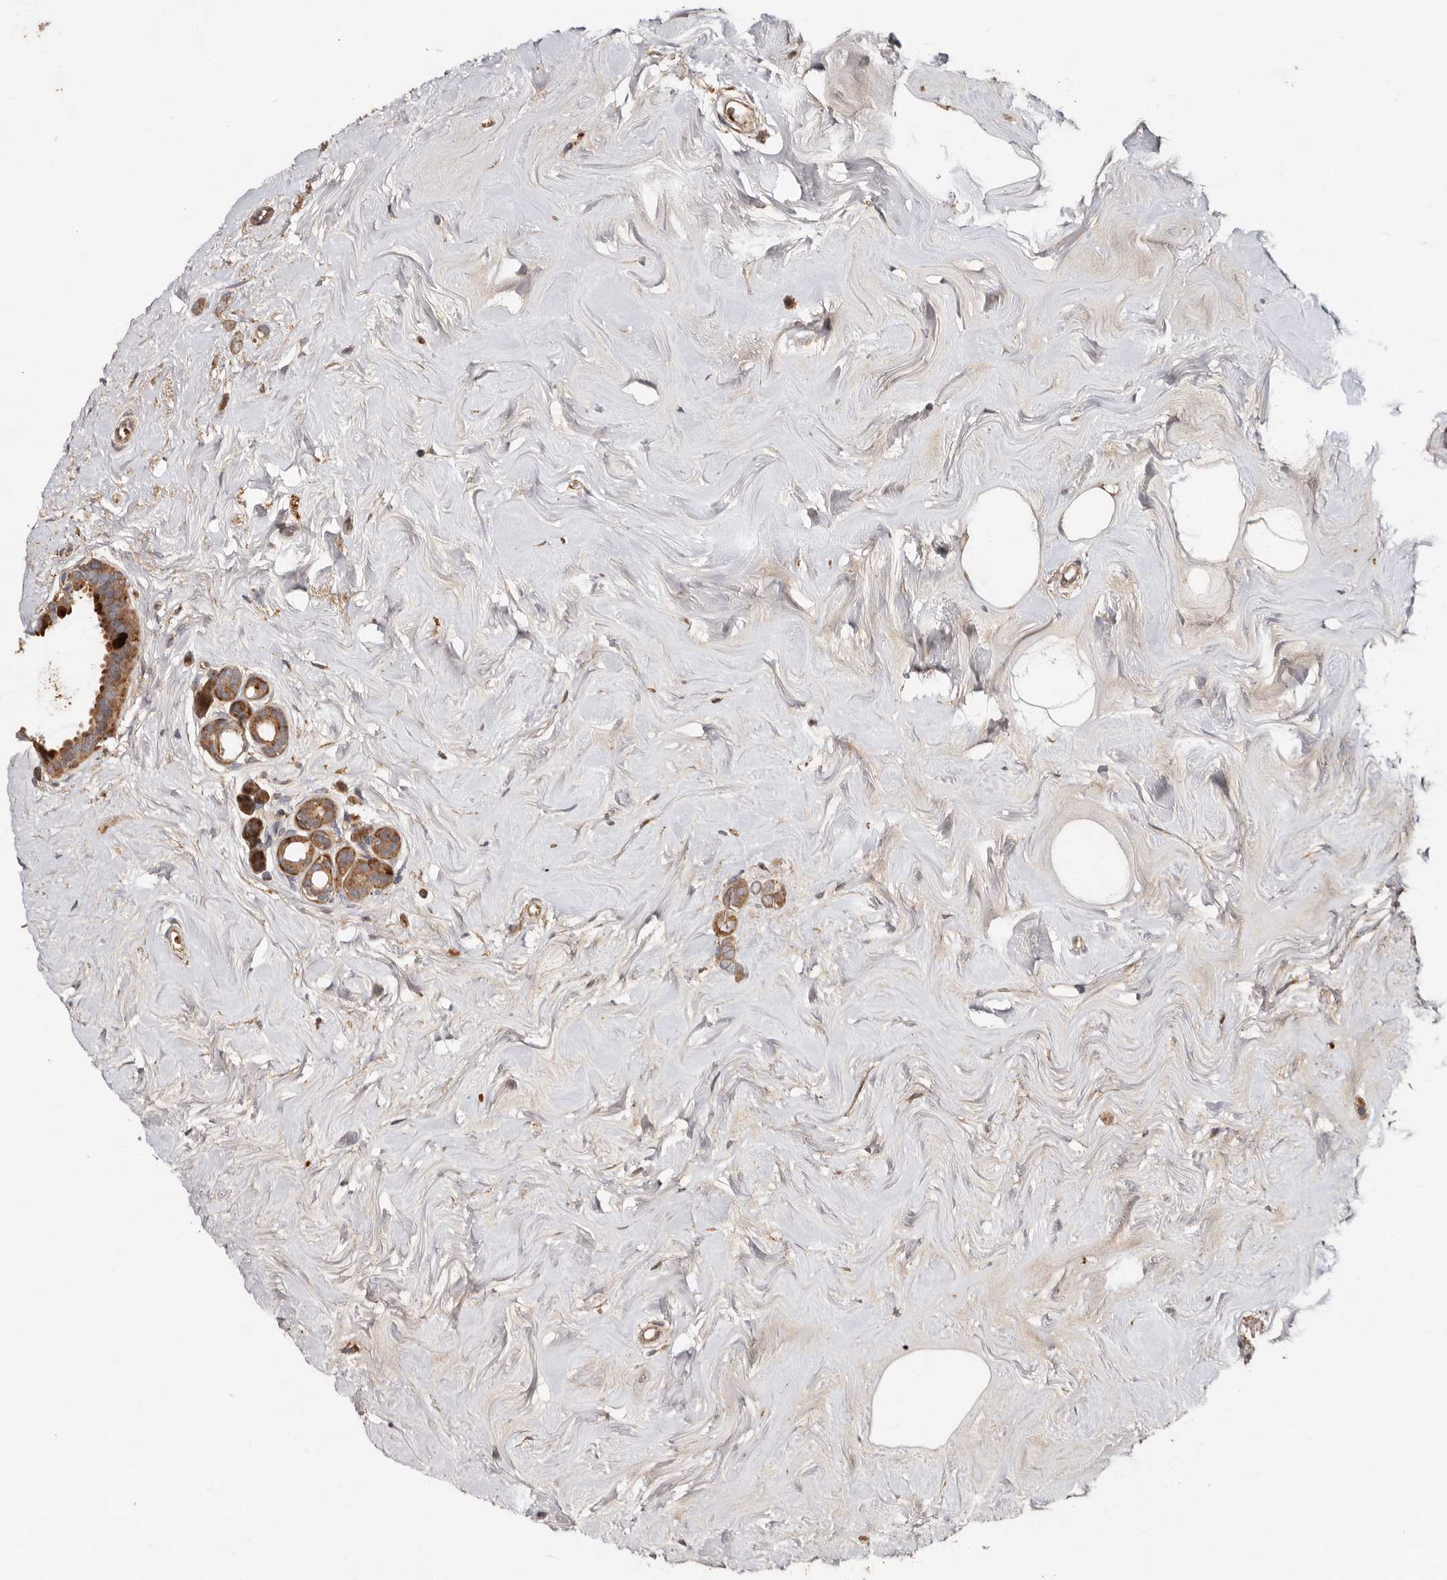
{"staining": {"intensity": "moderate", "quantity": ">75%", "location": "cytoplasmic/membranous"}, "tissue": "breast cancer", "cell_type": "Tumor cells", "image_type": "cancer", "snomed": [{"axis": "morphology", "description": "Lobular carcinoma"}, {"axis": "topography", "description": "Breast"}], "caption": "Breast lobular carcinoma stained for a protein displays moderate cytoplasmic/membranous positivity in tumor cells.", "gene": "GOT1L1", "patient": {"sex": "female", "age": 47}}